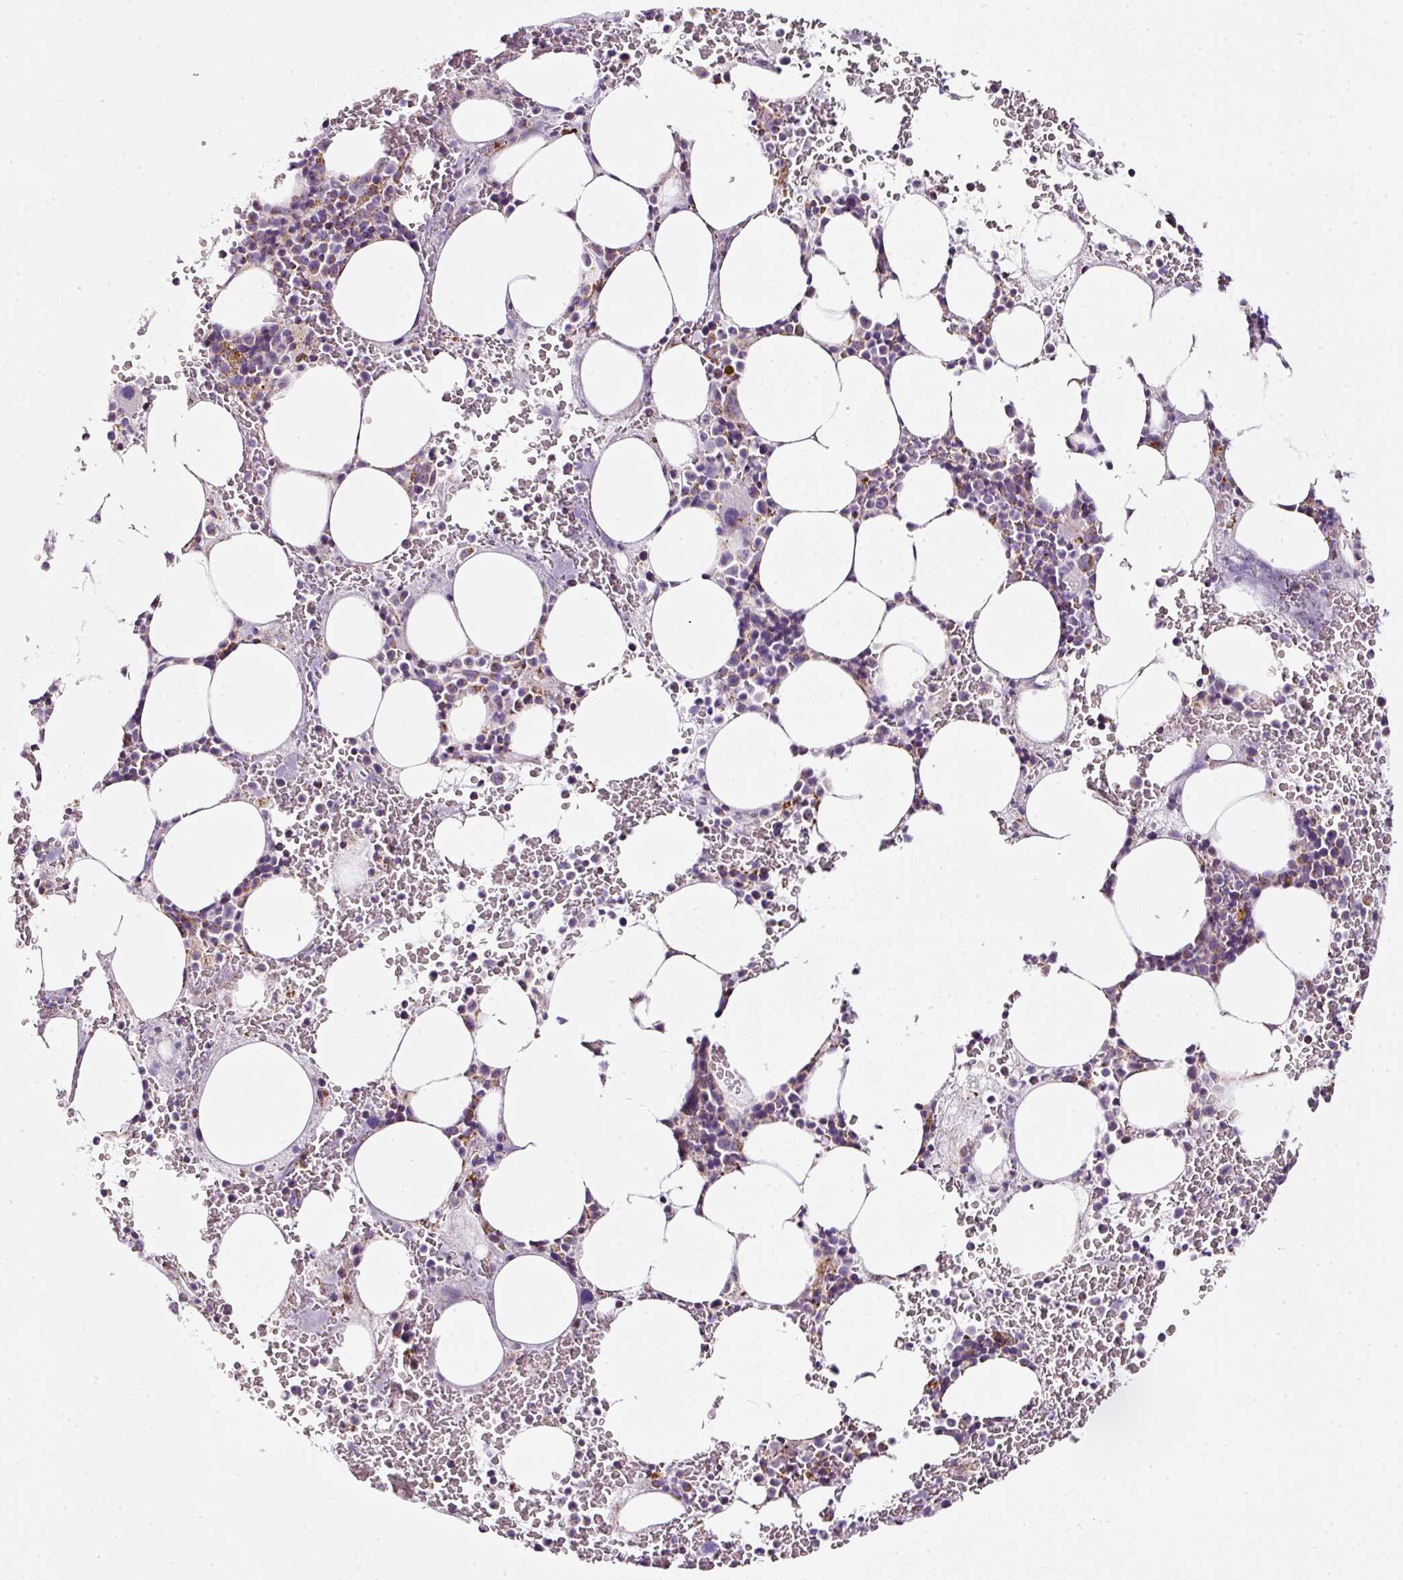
{"staining": {"intensity": "moderate", "quantity": "<25%", "location": "cytoplasmic/membranous"}, "tissue": "bone marrow", "cell_type": "Hematopoietic cells", "image_type": "normal", "snomed": [{"axis": "morphology", "description": "Normal tissue, NOS"}, {"axis": "topography", "description": "Bone marrow"}], "caption": "Immunohistochemical staining of normal bone marrow reveals moderate cytoplasmic/membranous protein staining in approximately <25% of hematopoietic cells.", "gene": "SDHA", "patient": {"sex": "male", "age": 62}}